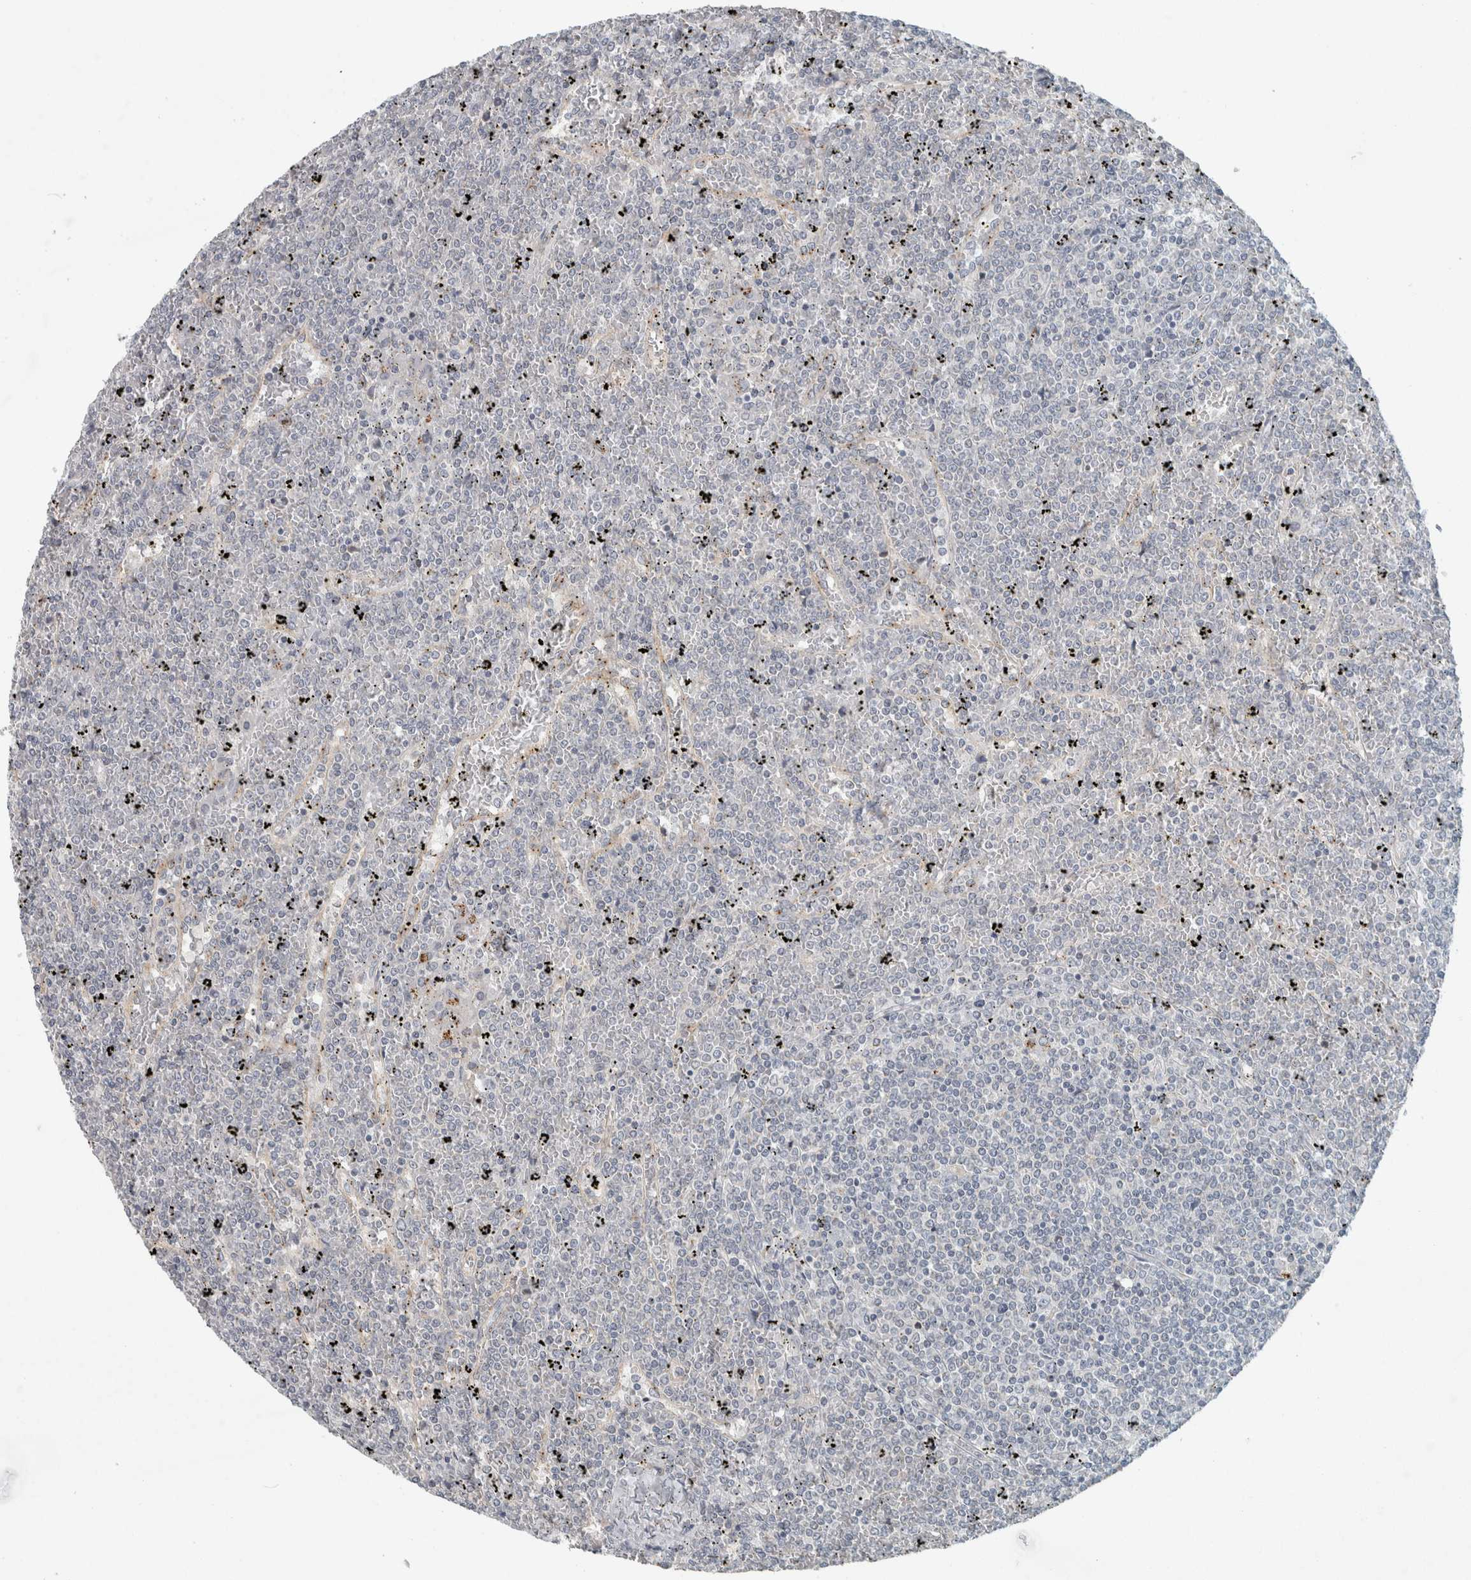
{"staining": {"intensity": "negative", "quantity": "none", "location": "none"}, "tissue": "lymphoma", "cell_type": "Tumor cells", "image_type": "cancer", "snomed": [{"axis": "morphology", "description": "Malignant lymphoma, non-Hodgkin's type, Low grade"}, {"axis": "topography", "description": "Spleen"}], "caption": "Immunohistochemistry (IHC) of human lymphoma reveals no positivity in tumor cells.", "gene": "KIF1C", "patient": {"sex": "female", "age": 19}}